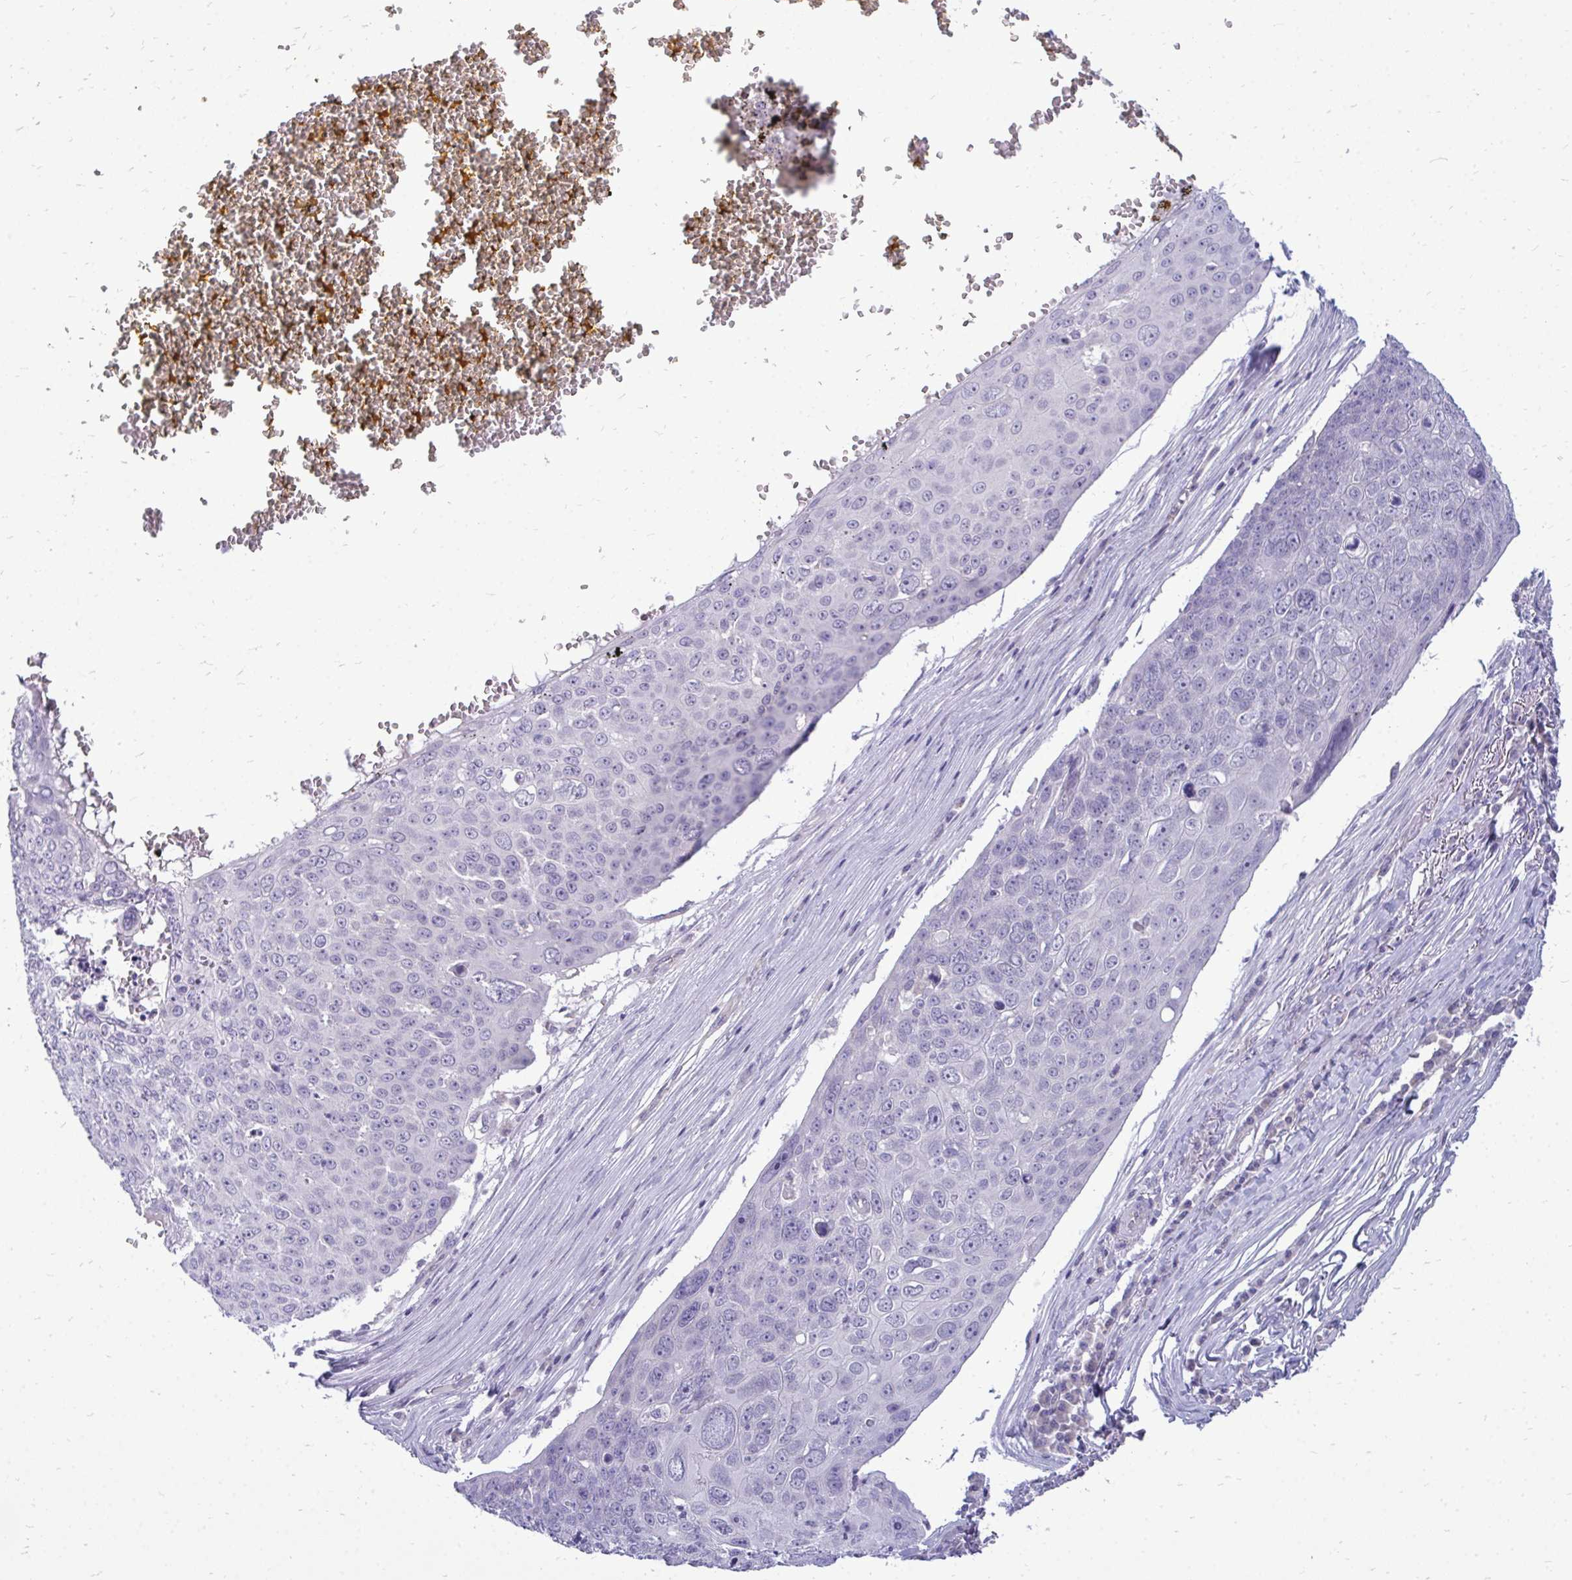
{"staining": {"intensity": "negative", "quantity": "none", "location": "none"}, "tissue": "skin cancer", "cell_type": "Tumor cells", "image_type": "cancer", "snomed": [{"axis": "morphology", "description": "Squamous cell carcinoma, NOS"}, {"axis": "topography", "description": "Skin"}], "caption": "High magnification brightfield microscopy of skin cancer (squamous cell carcinoma) stained with DAB (3,3'-diaminobenzidine) (brown) and counterstained with hematoxylin (blue): tumor cells show no significant positivity.", "gene": "ACSL5", "patient": {"sex": "male", "age": 71}}